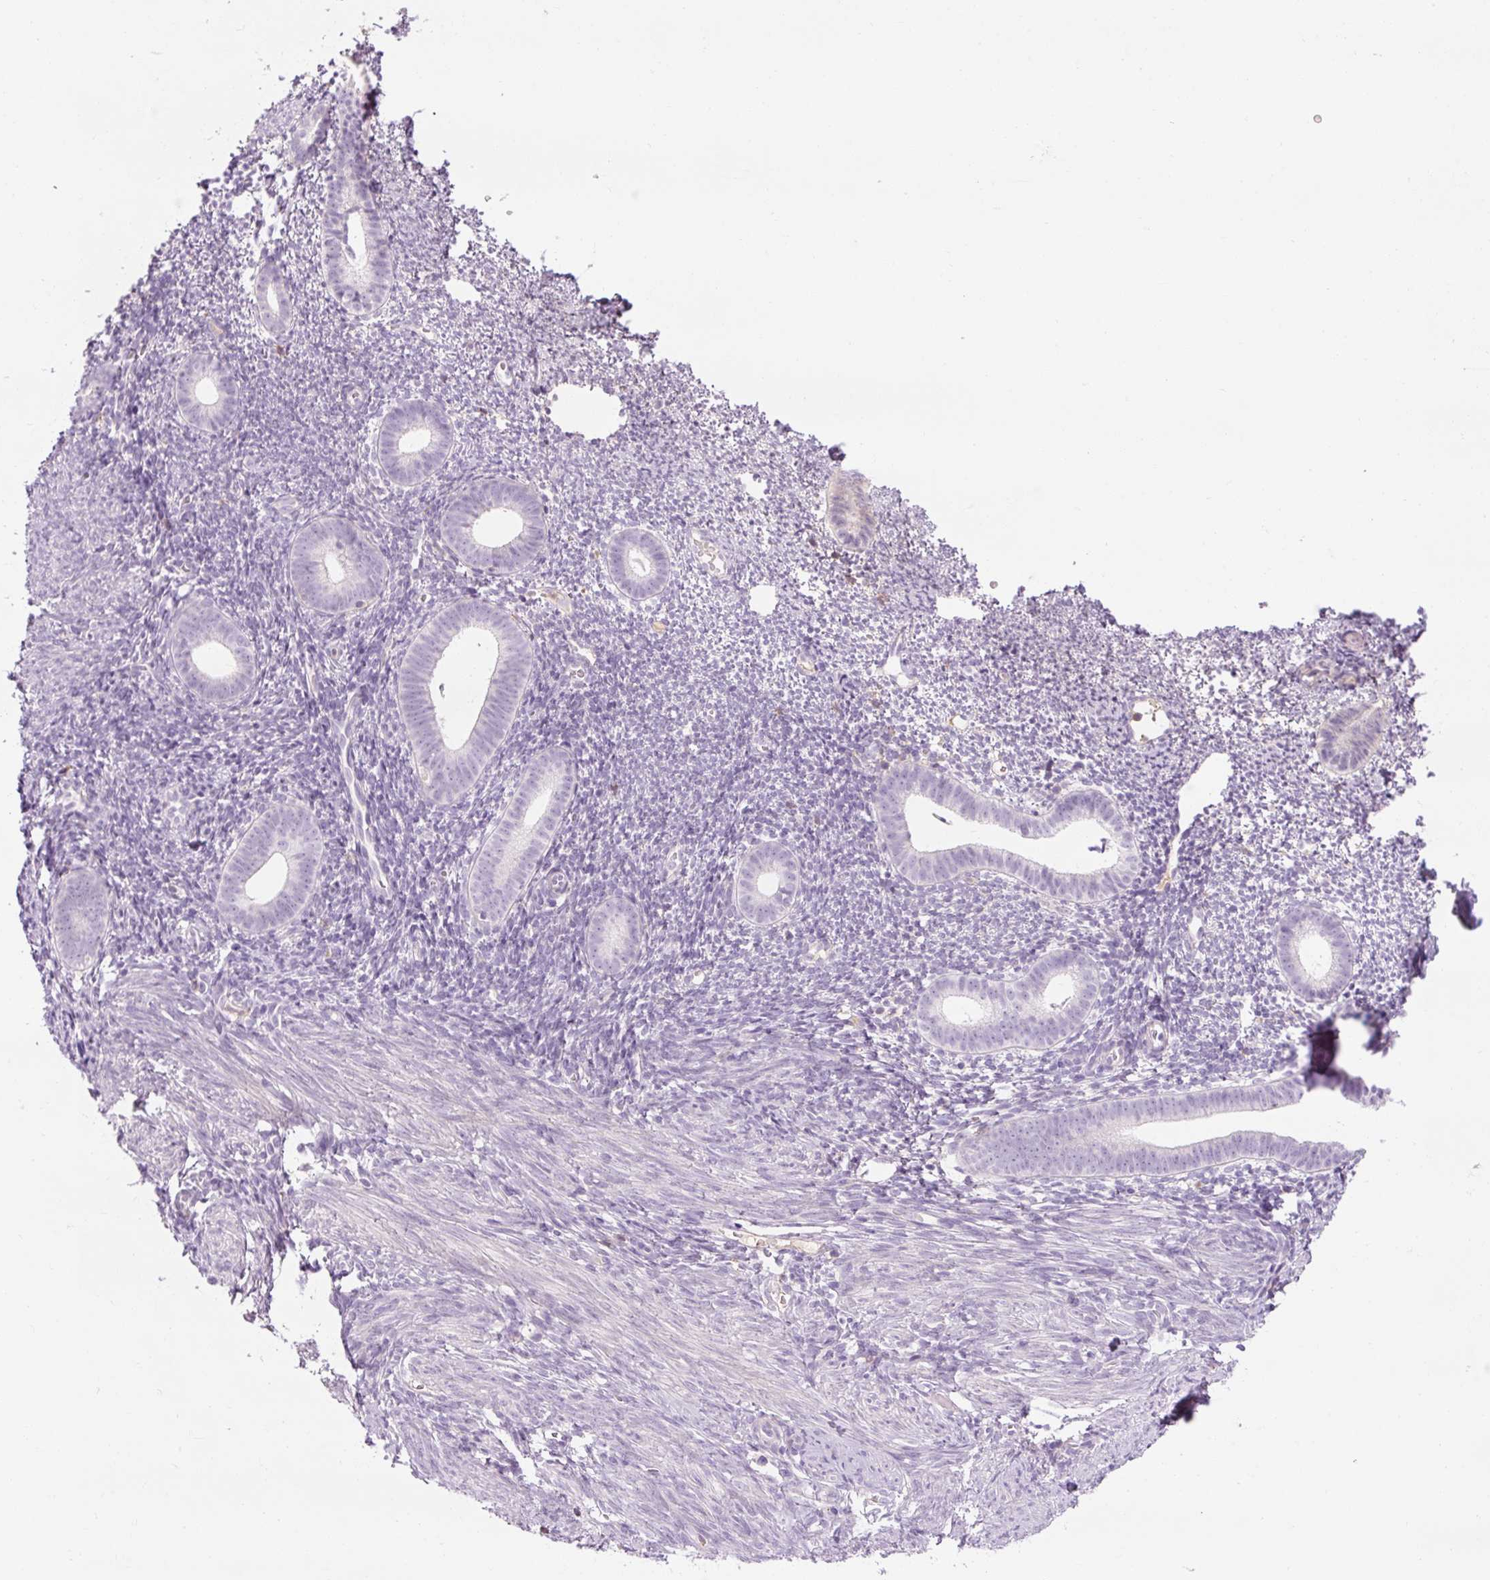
{"staining": {"intensity": "negative", "quantity": "none", "location": "none"}, "tissue": "endometrium", "cell_type": "Cells in endometrial stroma", "image_type": "normal", "snomed": [{"axis": "morphology", "description": "Normal tissue, NOS"}, {"axis": "topography", "description": "Endometrium"}], "caption": "An image of endometrium stained for a protein displays no brown staining in cells in endometrial stroma. (DAB (3,3'-diaminobenzidine) immunohistochemistry (IHC) visualized using brightfield microscopy, high magnification).", "gene": "TIGD2", "patient": {"sex": "female", "age": 39}}